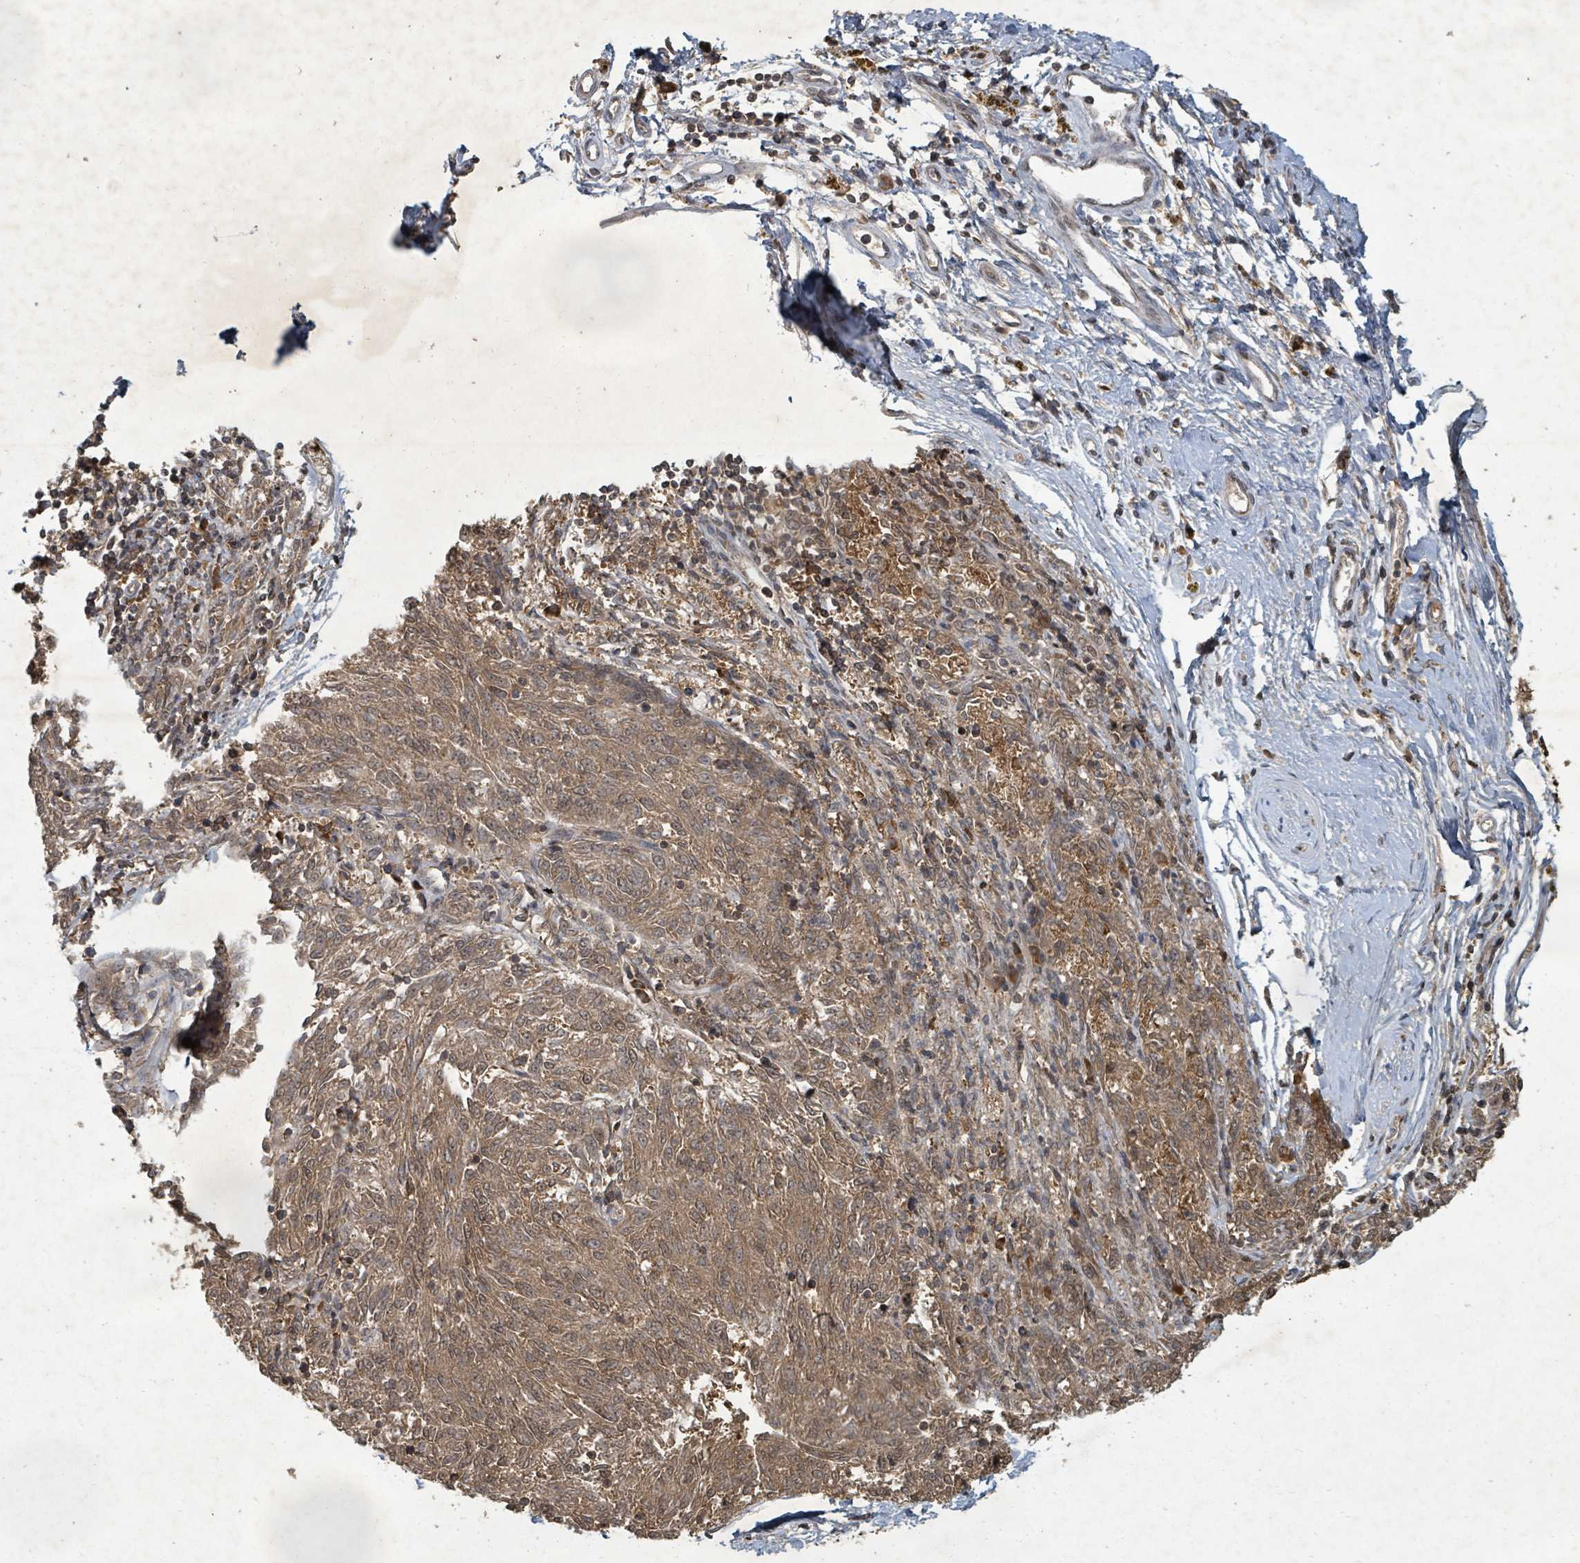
{"staining": {"intensity": "moderate", "quantity": ">75%", "location": "cytoplasmic/membranous,nuclear"}, "tissue": "melanoma", "cell_type": "Tumor cells", "image_type": "cancer", "snomed": [{"axis": "morphology", "description": "Malignant melanoma, NOS"}, {"axis": "topography", "description": "Skin"}], "caption": "Malignant melanoma stained with a brown dye demonstrates moderate cytoplasmic/membranous and nuclear positive positivity in approximately >75% of tumor cells.", "gene": "KDM4E", "patient": {"sex": "female", "age": 72}}